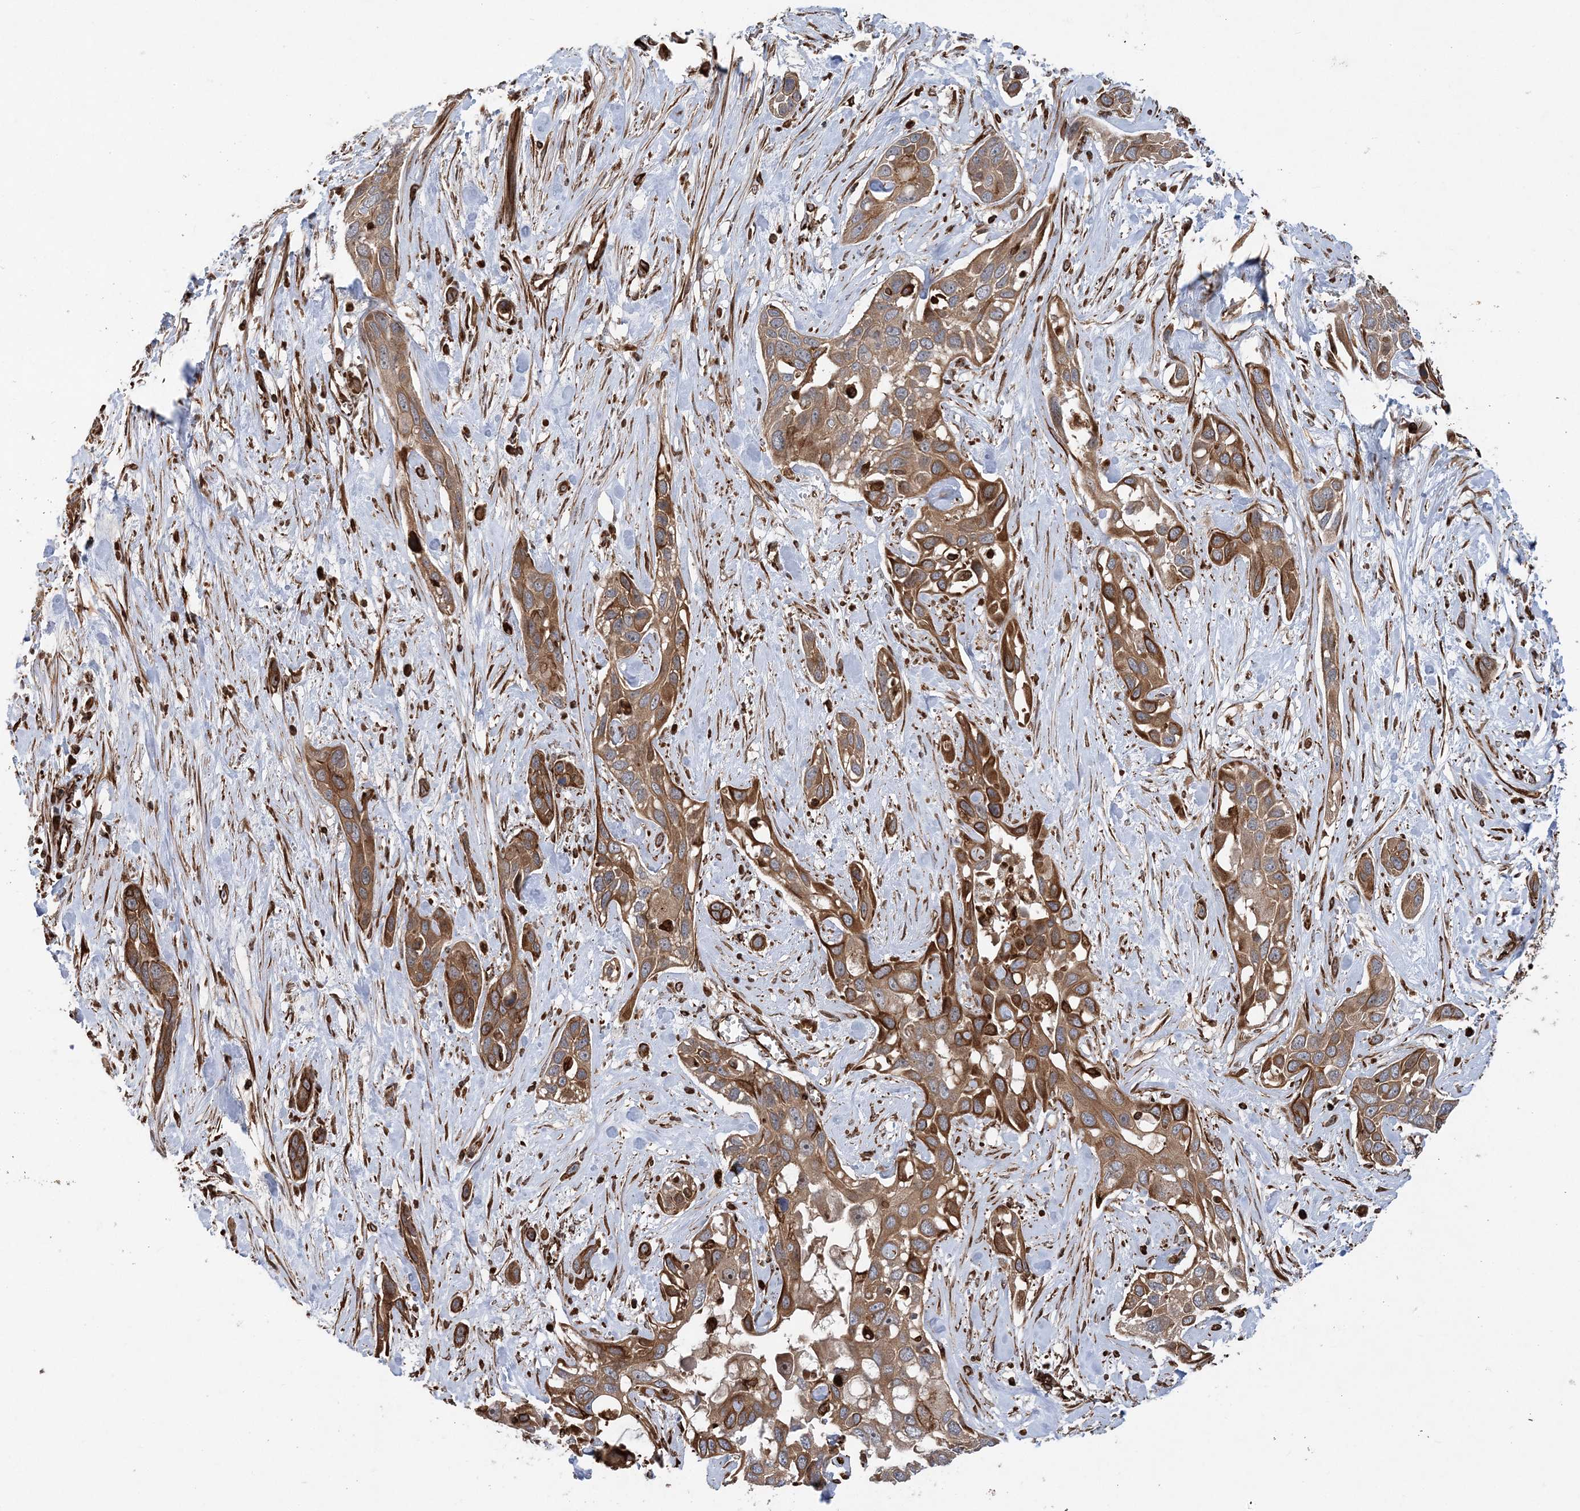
{"staining": {"intensity": "moderate", "quantity": ">75%", "location": "cytoplasmic/membranous"}, "tissue": "pancreatic cancer", "cell_type": "Tumor cells", "image_type": "cancer", "snomed": [{"axis": "morphology", "description": "Adenocarcinoma, NOS"}, {"axis": "topography", "description": "Pancreas"}], "caption": "Moderate cytoplasmic/membranous protein expression is identified in approximately >75% of tumor cells in pancreatic cancer. The staining is performed using DAB (3,3'-diaminobenzidine) brown chromogen to label protein expression. The nuclei are counter-stained blue using hematoxylin.", "gene": "FAM114A2", "patient": {"sex": "female", "age": 60}}